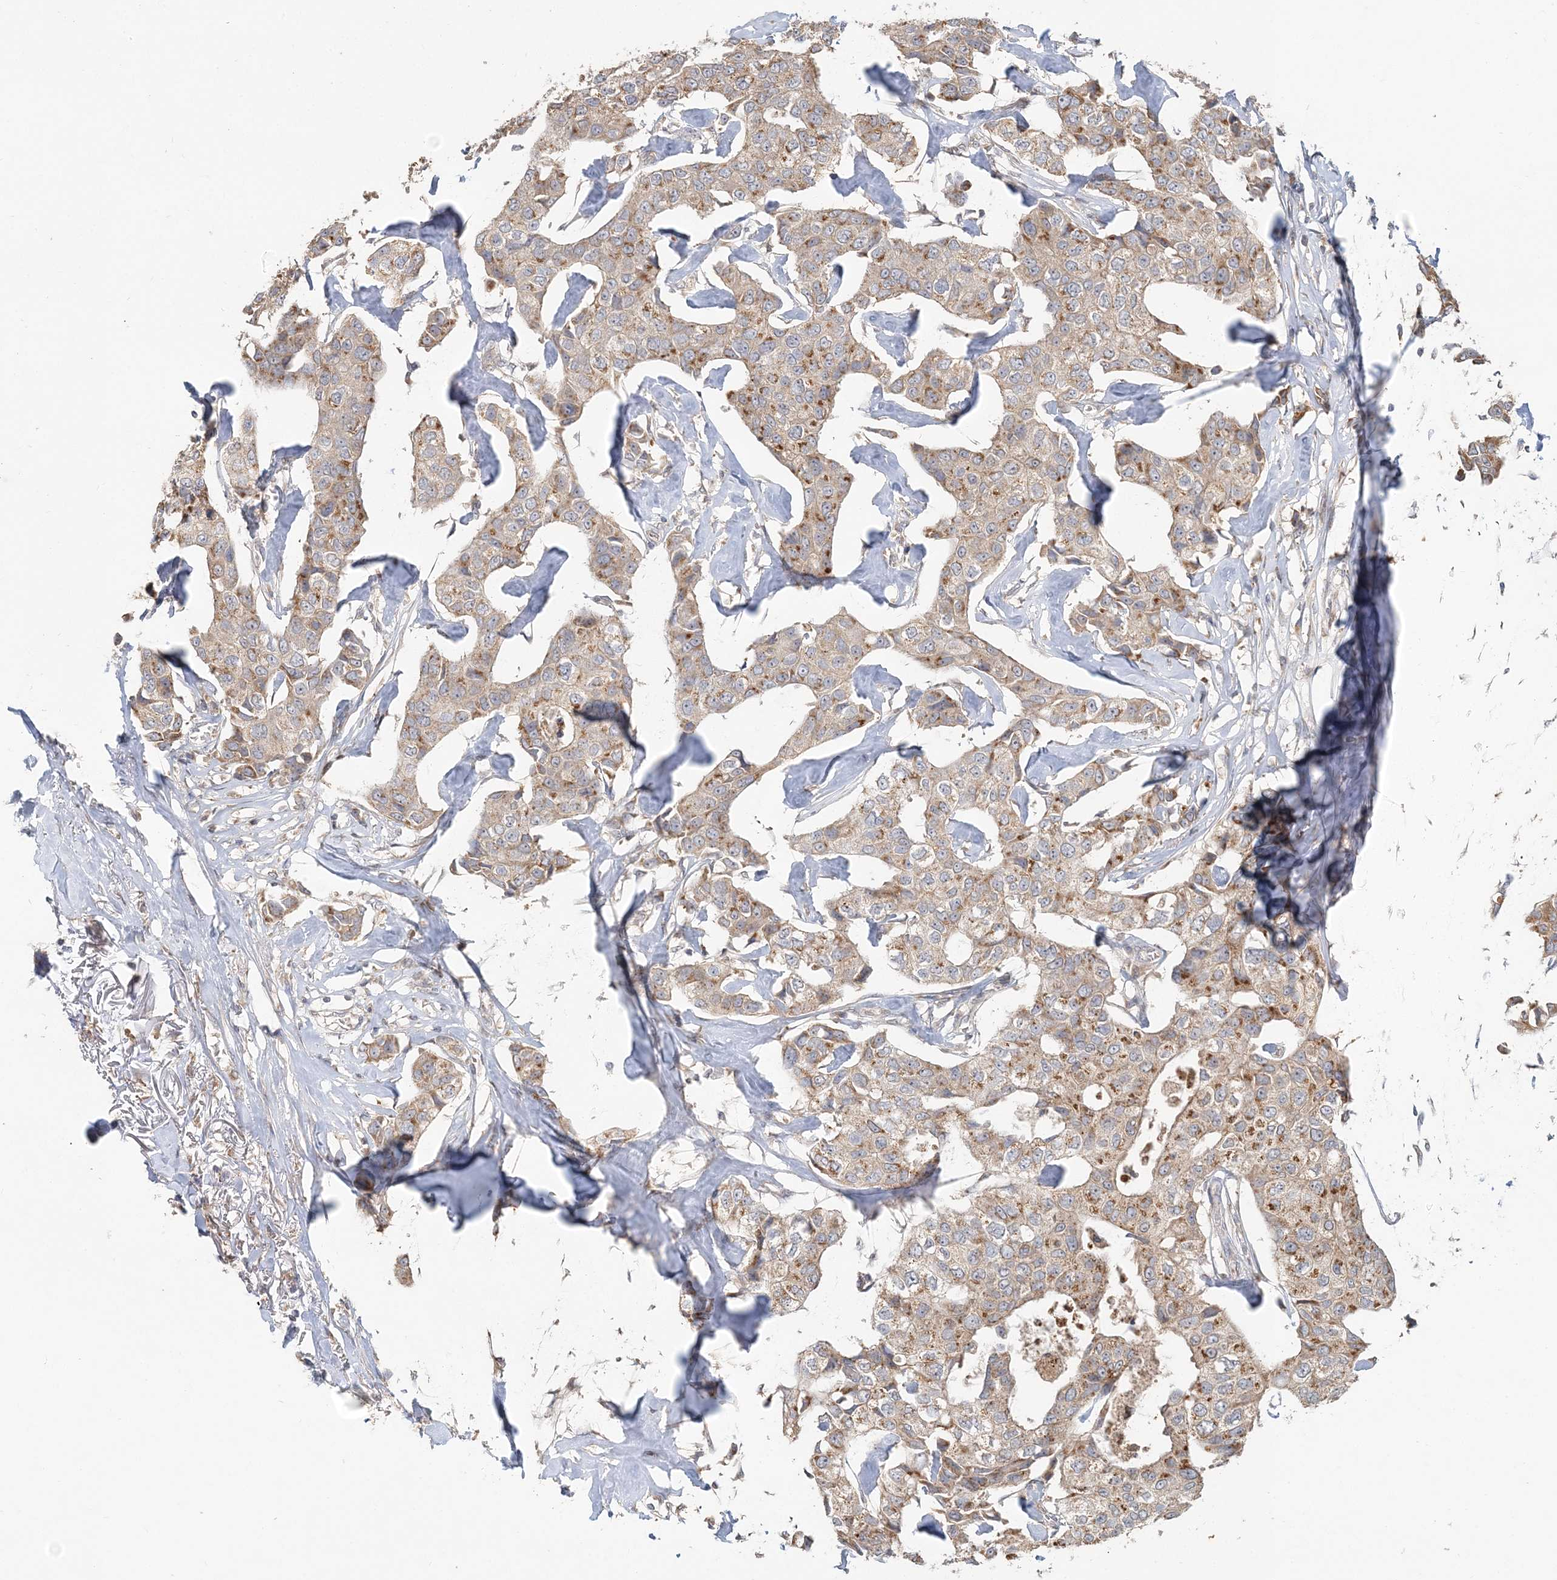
{"staining": {"intensity": "moderate", "quantity": ">75%", "location": "cytoplasmic/membranous"}, "tissue": "breast cancer", "cell_type": "Tumor cells", "image_type": "cancer", "snomed": [{"axis": "morphology", "description": "Duct carcinoma"}, {"axis": "topography", "description": "Breast"}], "caption": "Human breast cancer stained with a protein marker displays moderate staining in tumor cells.", "gene": "RAB14", "patient": {"sex": "female", "age": 80}}